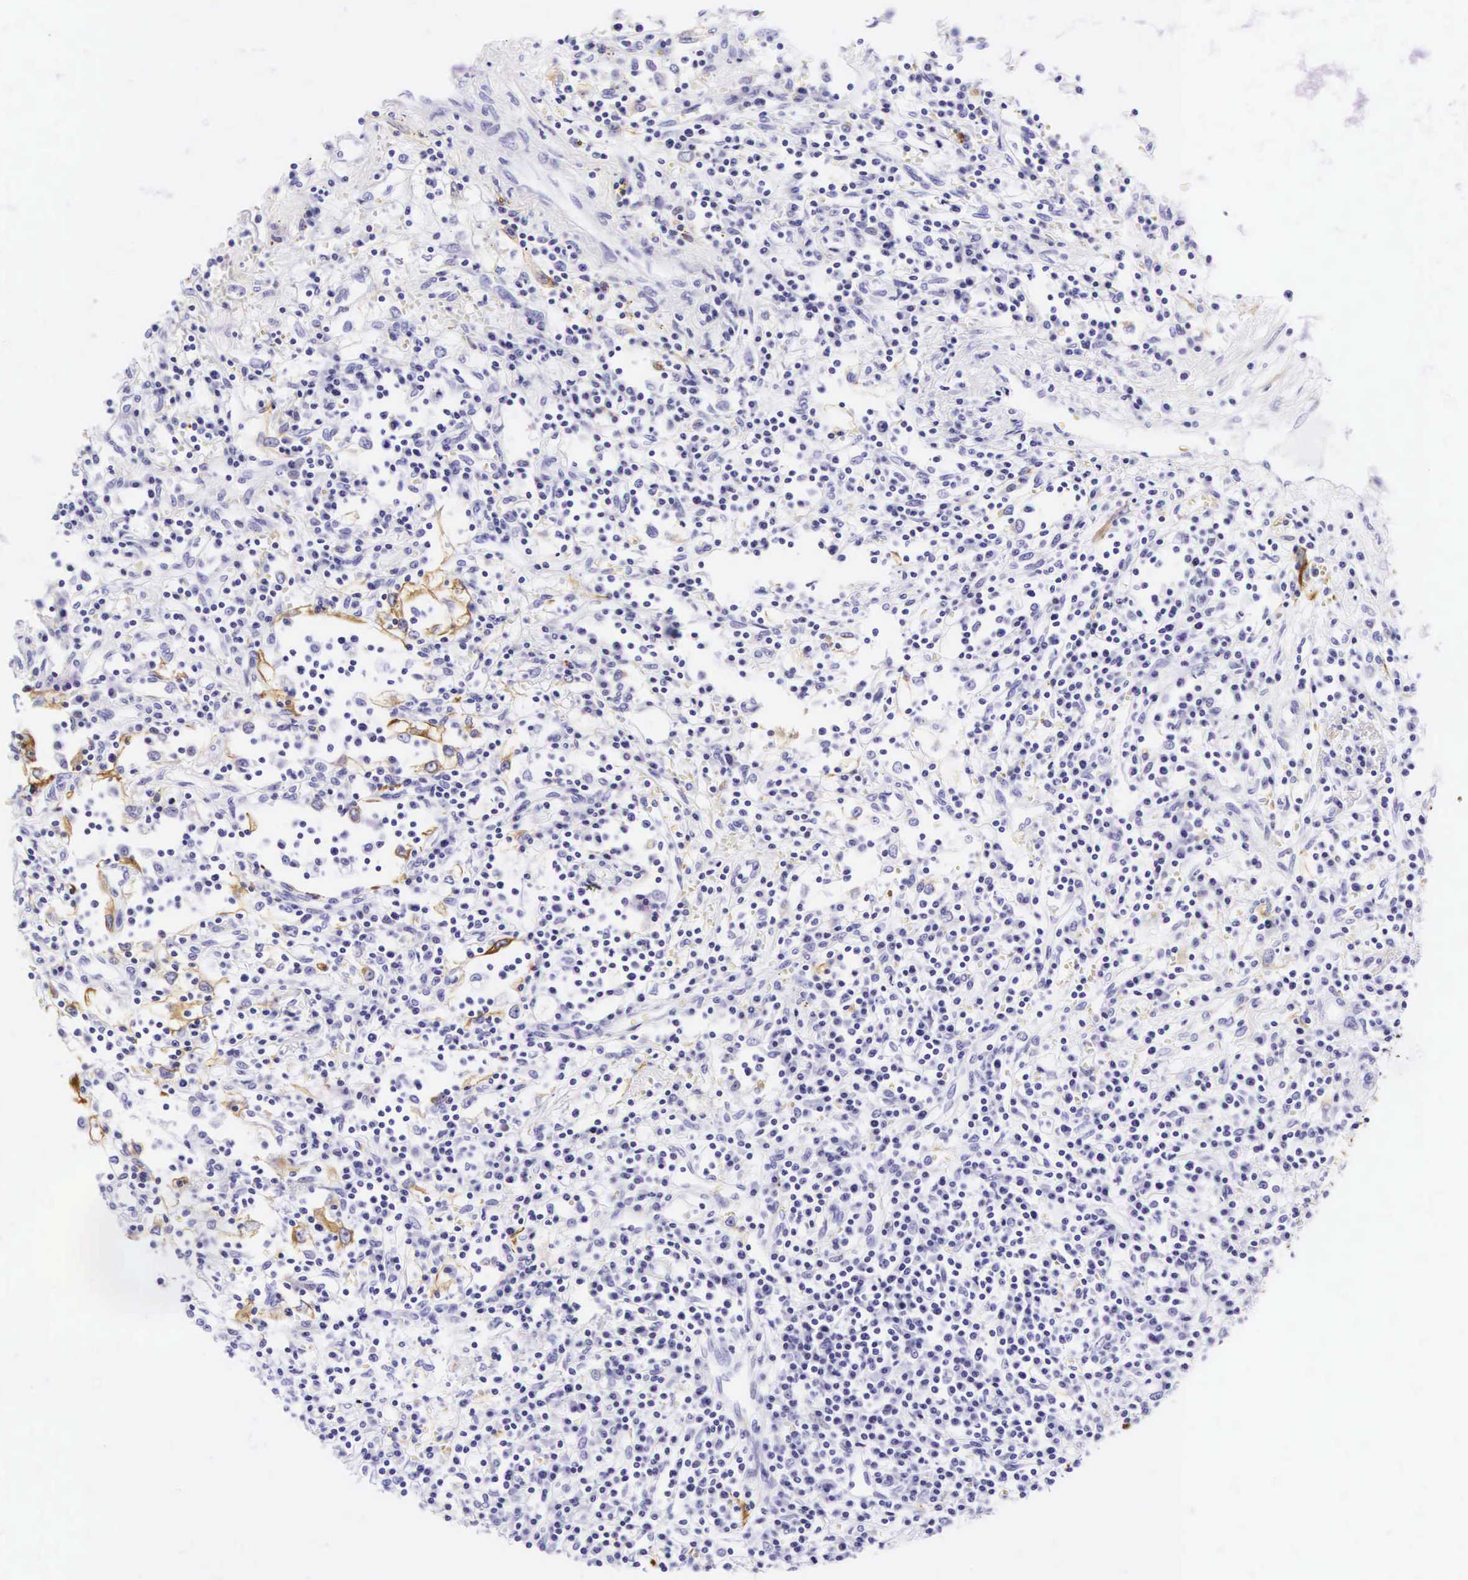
{"staining": {"intensity": "weak", "quantity": "<25%", "location": "cytoplasmic/membranous"}, "tissue": "renal cancer", "cell_type": "Tumor cells", "image_type": "cancer", "snomed": [{"axis": "morphology", "description": "Adenocarcinoma, NOS"}, {"axis": "topography", "description": "Kidney"}], "caption": "A high-resolution histopathology image shows IHC staining of adenocarcinoma (renal), which displays no significant staining in tumor cells.", "gene": "KRT18", "patient": {"sex": "male", "age": 82}}